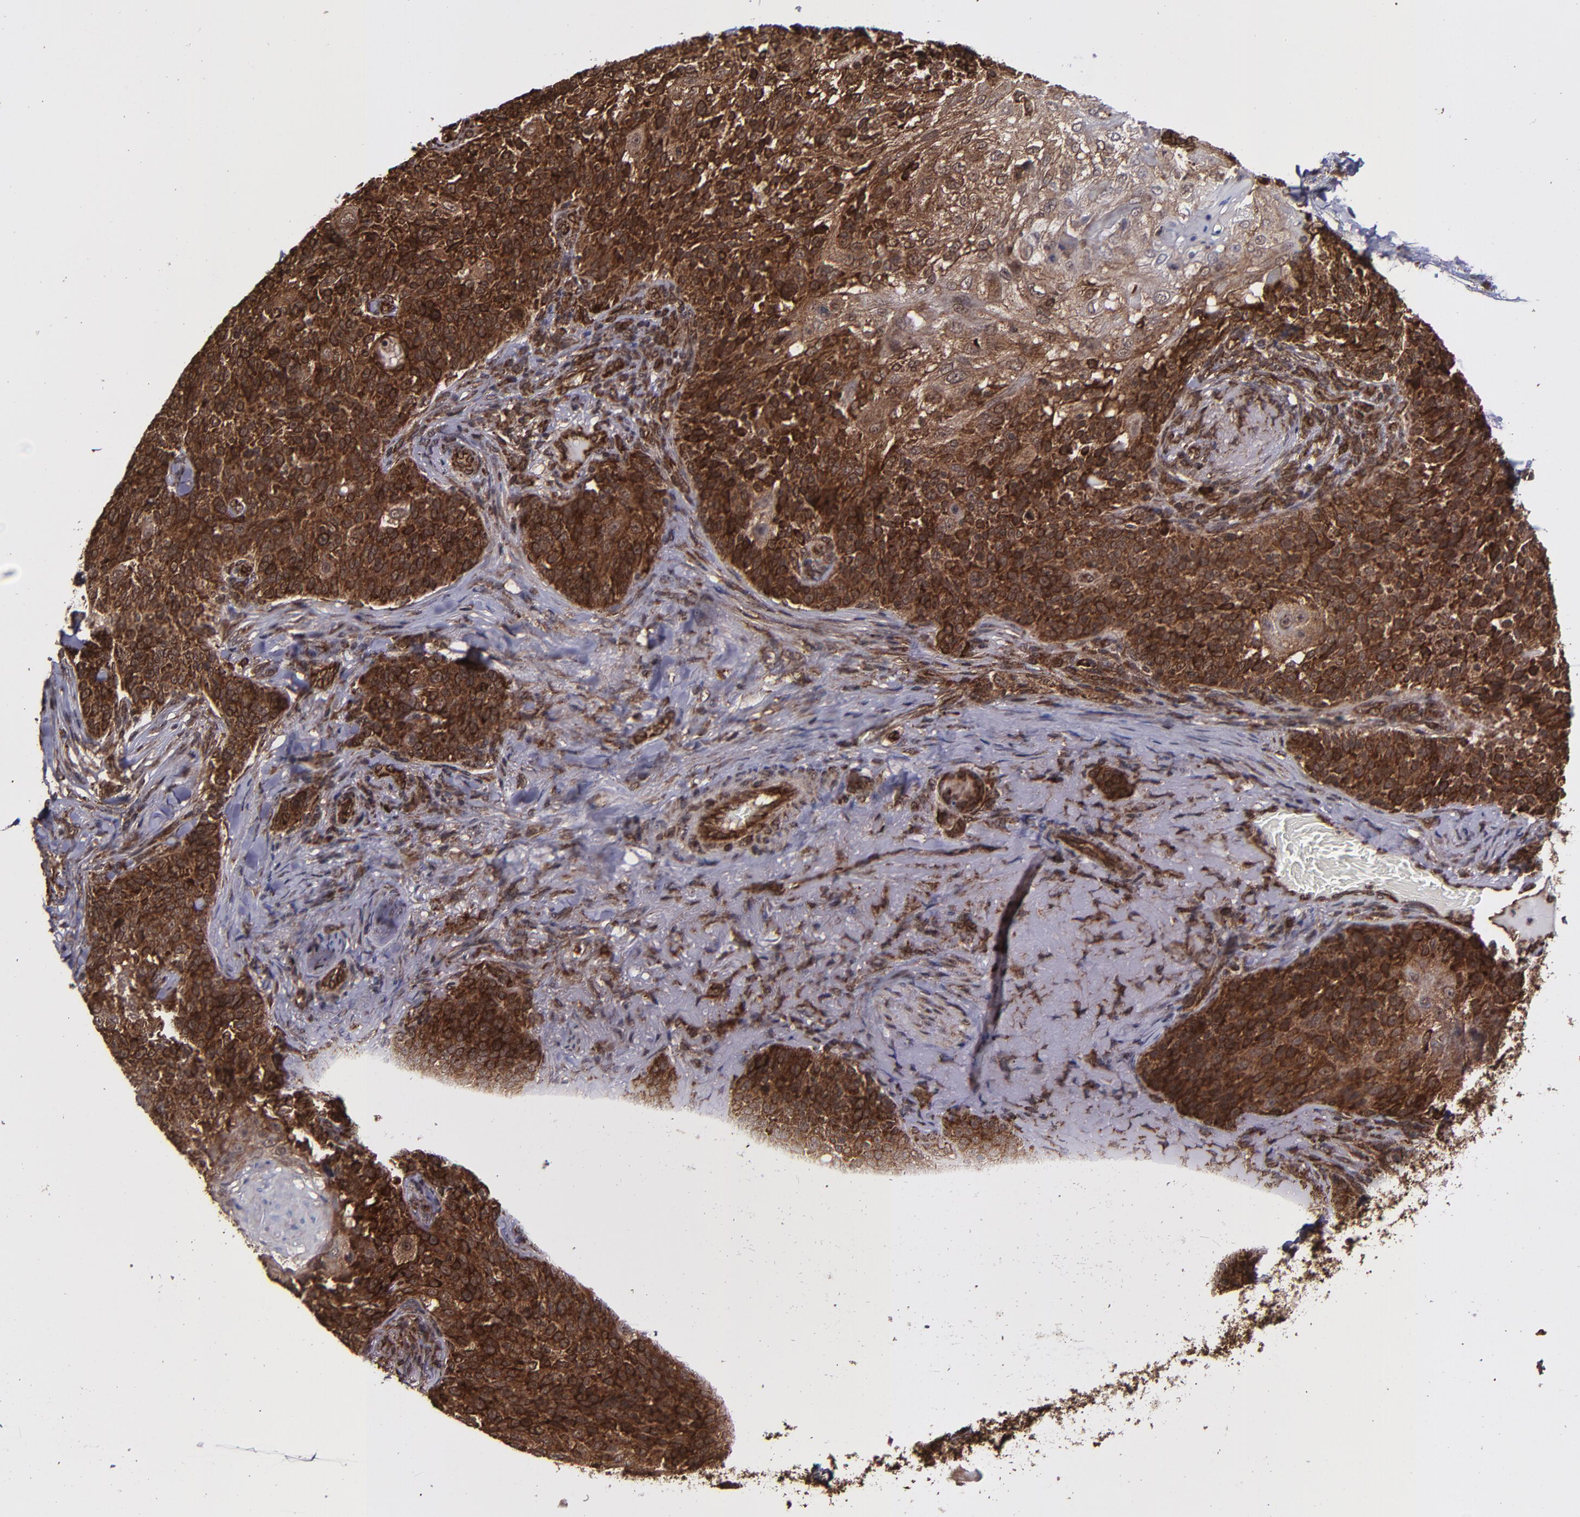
{"staining": {"intensity": "strong", "quantity": ">75%", "location": "cytoplasmic/membranous,nuclear"}, "tissue": "skin cancer", "cell_type": "Tumor cells", "image_type": "cancer", "snomed": [{"axis": "morphology", "description": "Normal tissue, NOS"}, {"axis": "morphology", "description": "Squamous cell carcinoma, NOS"}, {"axis": "topography", "description": "Skin"}], "caption": "Skin squamous cell carcinoma stained with DAB immunohistochemistry reveals high levels of strong cytoplasmic/membranous and nuclear staining in about >75% of tumor cells.", "gene": "EIF4ENIF1", "patient": {"sex": "female", "age": 83}}